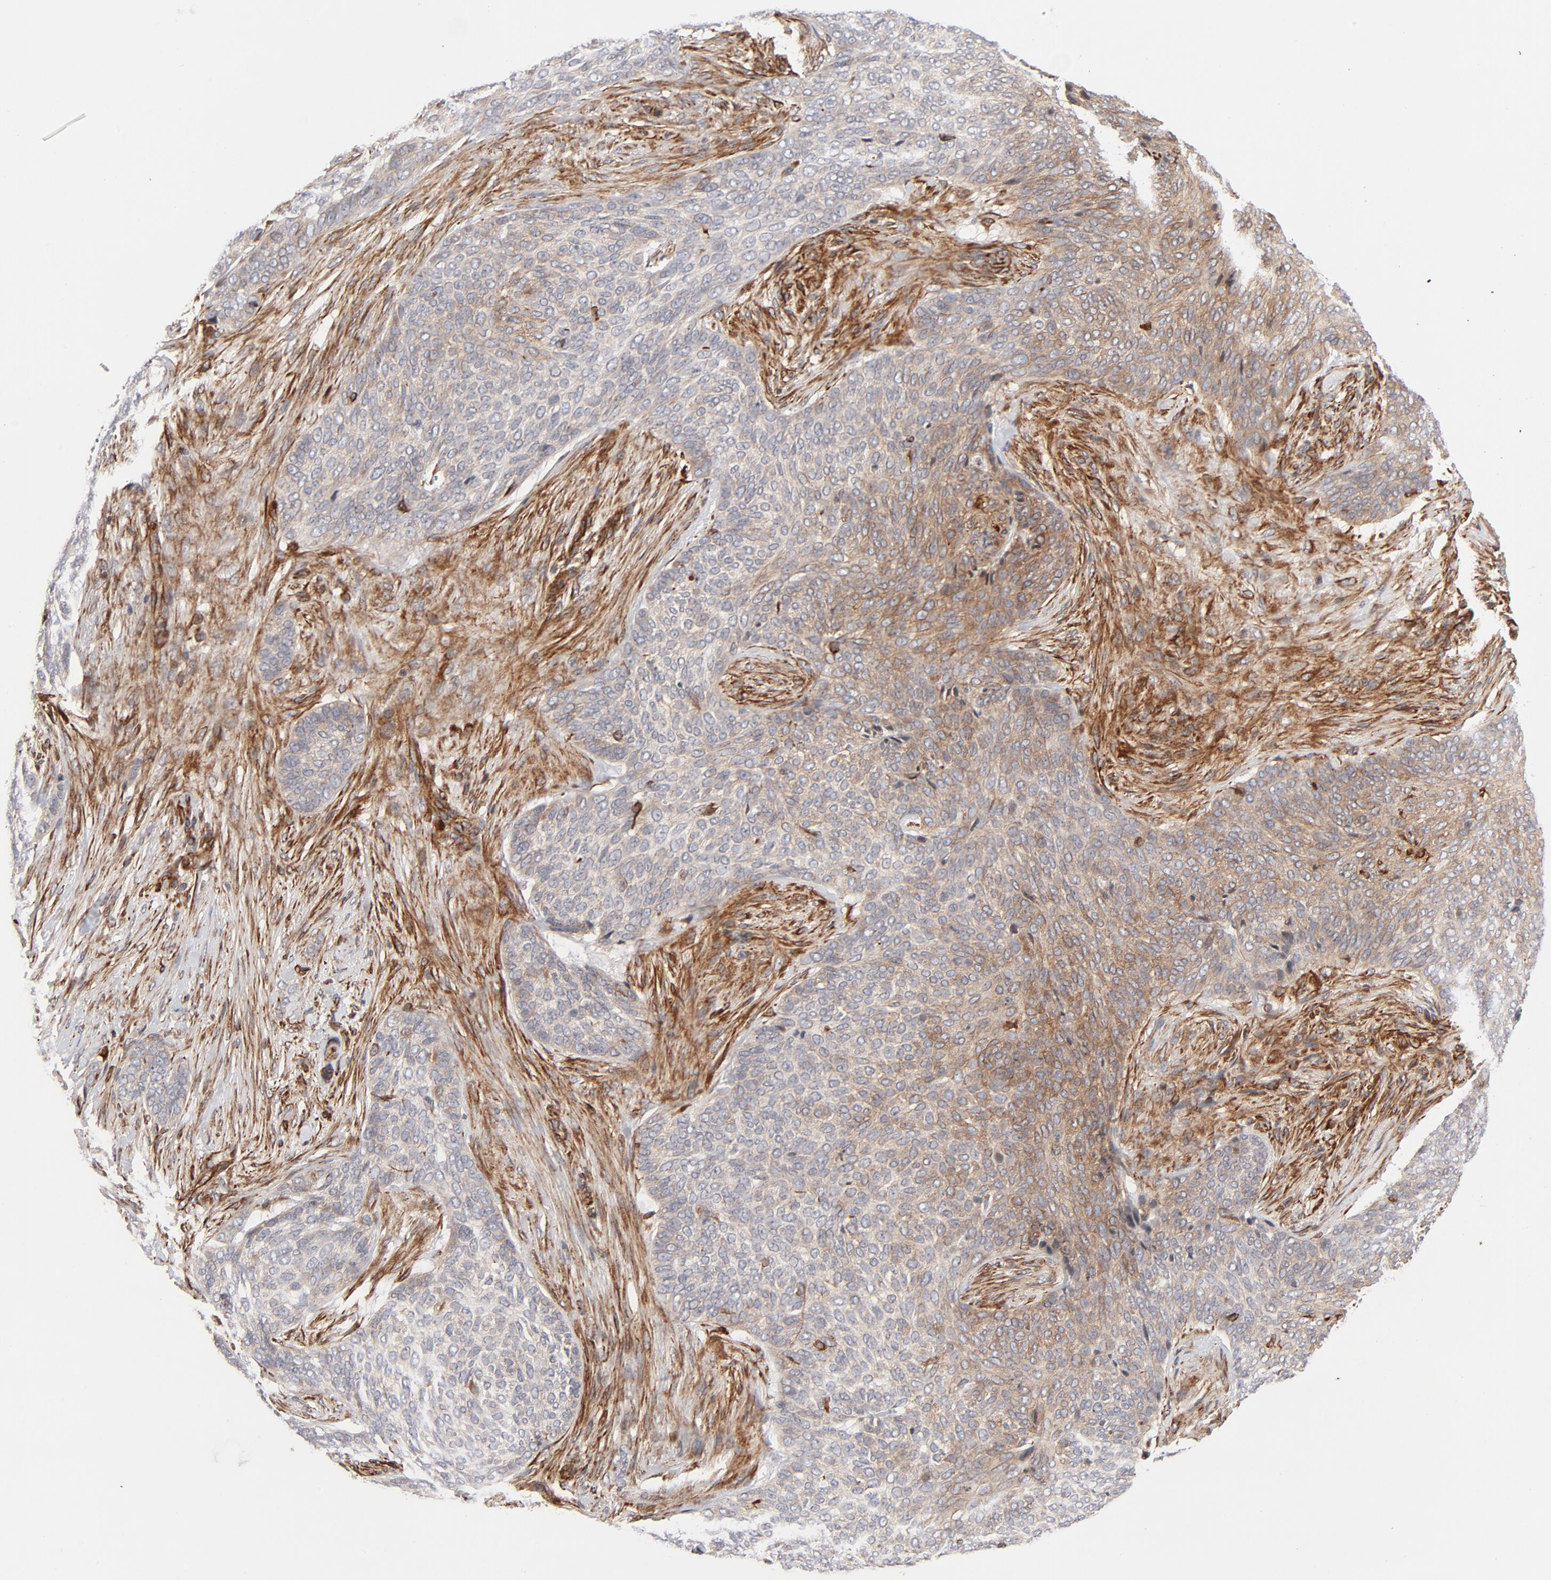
{"staining": {"intensity": "weak", "quantity": ">75%", "location": "cytoplasmic/membranous"}, "tissue": "skin cancer", "cell_type": "Tumor cells", "image_type": "cancer", "snomed": [{"axis": "morphology", "description": "Basal cell carcinoma"}, {"axis": "topography", "description": "Skin"}], "caption": "Immunohistochemical staining of skin basal cell carcinoma reveals weak cytoplasmic/membranous protein positivity in about >75% of tumor cells.", "gene": "DNAAF2", "patient": {"sex": "male", "age": 91}}